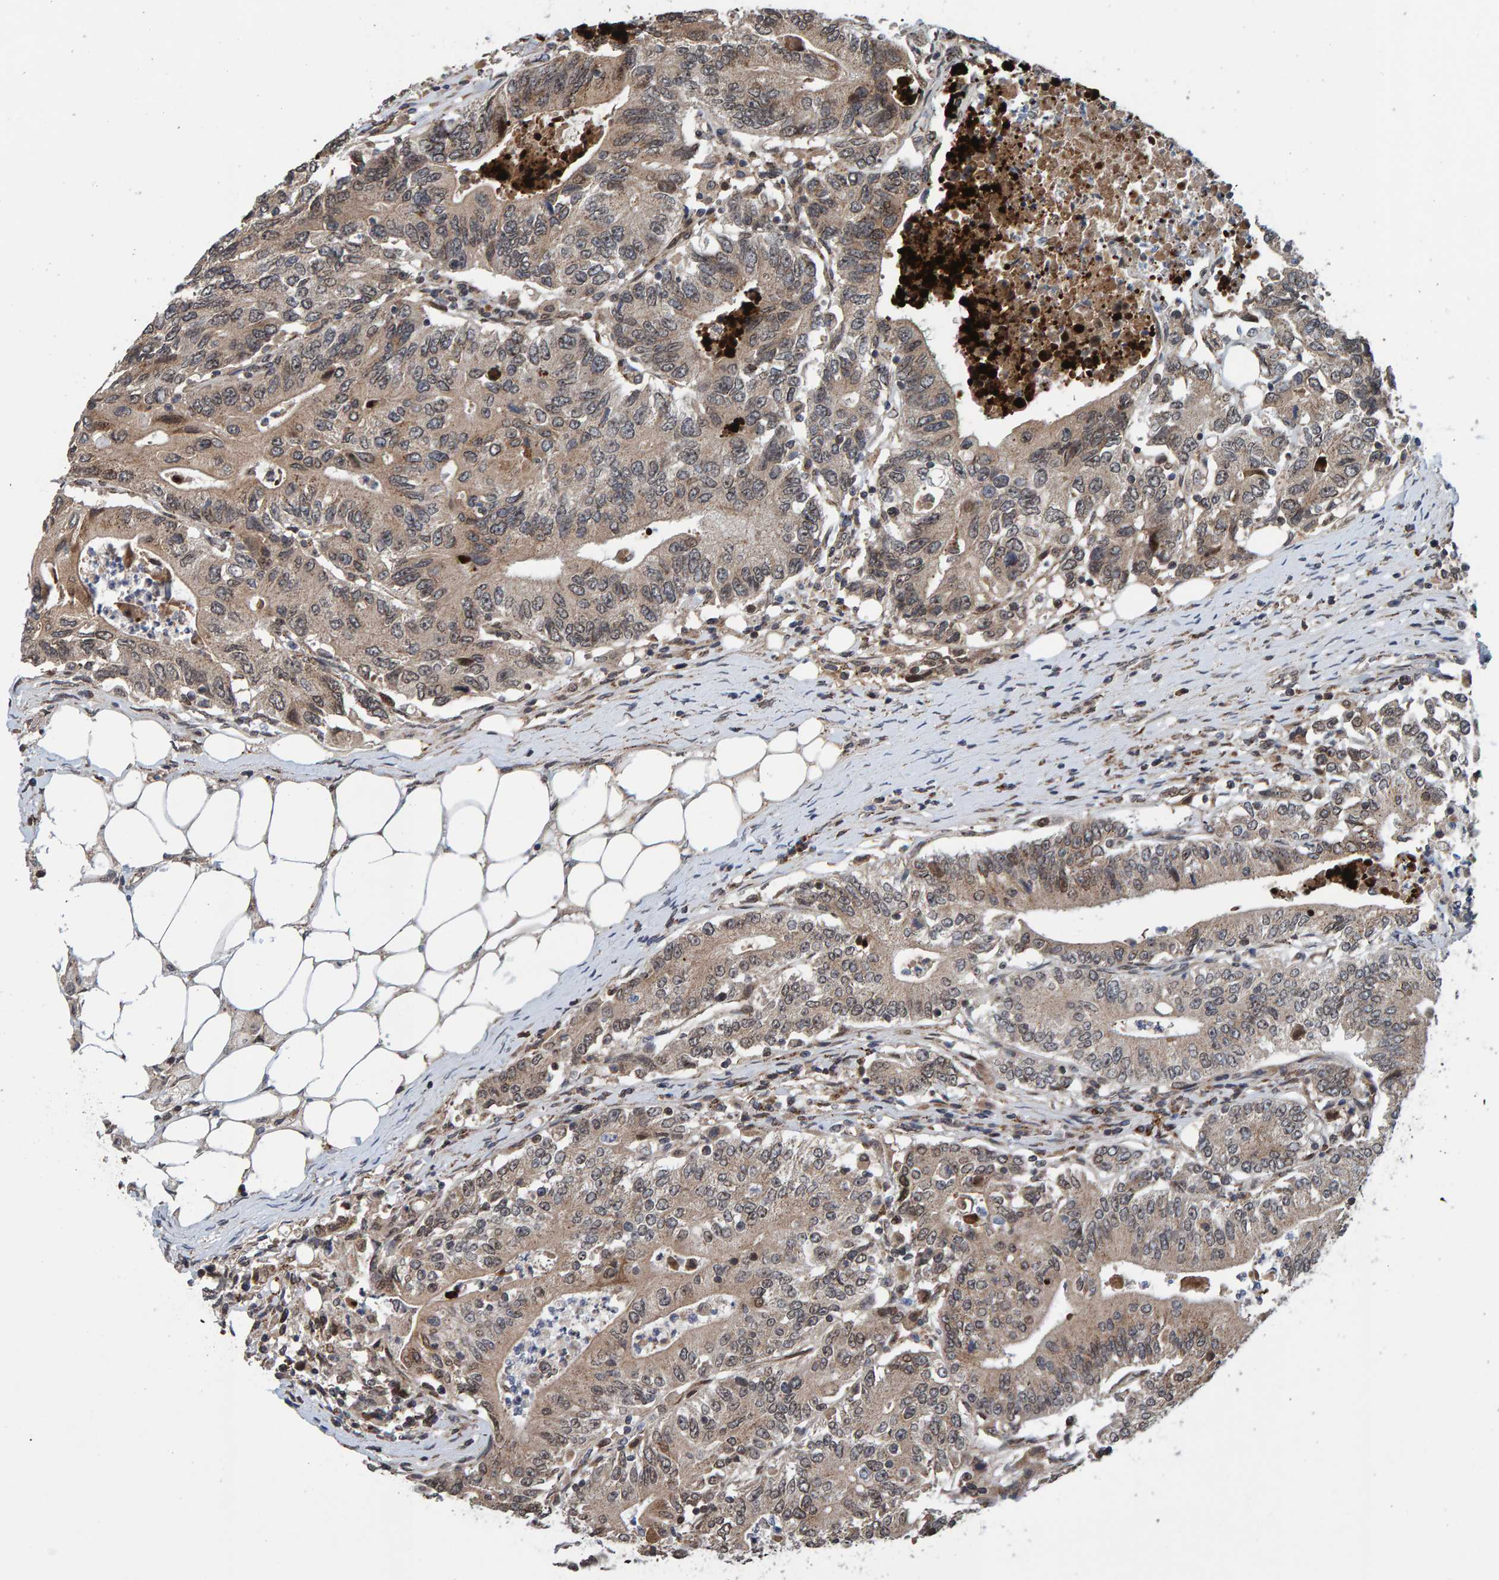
{"staining": {"intensity": "weak", "quantity": ">75%", "location": "cytoplasmic/membranous,nuclear"}, "tissue": "colorectal cancer", "cell_type": "Tumor cells", "image_type": "cancer", "snomed": [{"axis": "morphology", "description": "Adenocarcinoma, NOS"}, {"axis": "topography", "description": "Colon"}], "caption": "Colorectal cancer stained with IHC reveals weak cytoplasmic/membranous and nuclear expression in about >75% of tumor cells.", "gene": "CCDC25", "patient": {"sex": "female", "age": 77}}